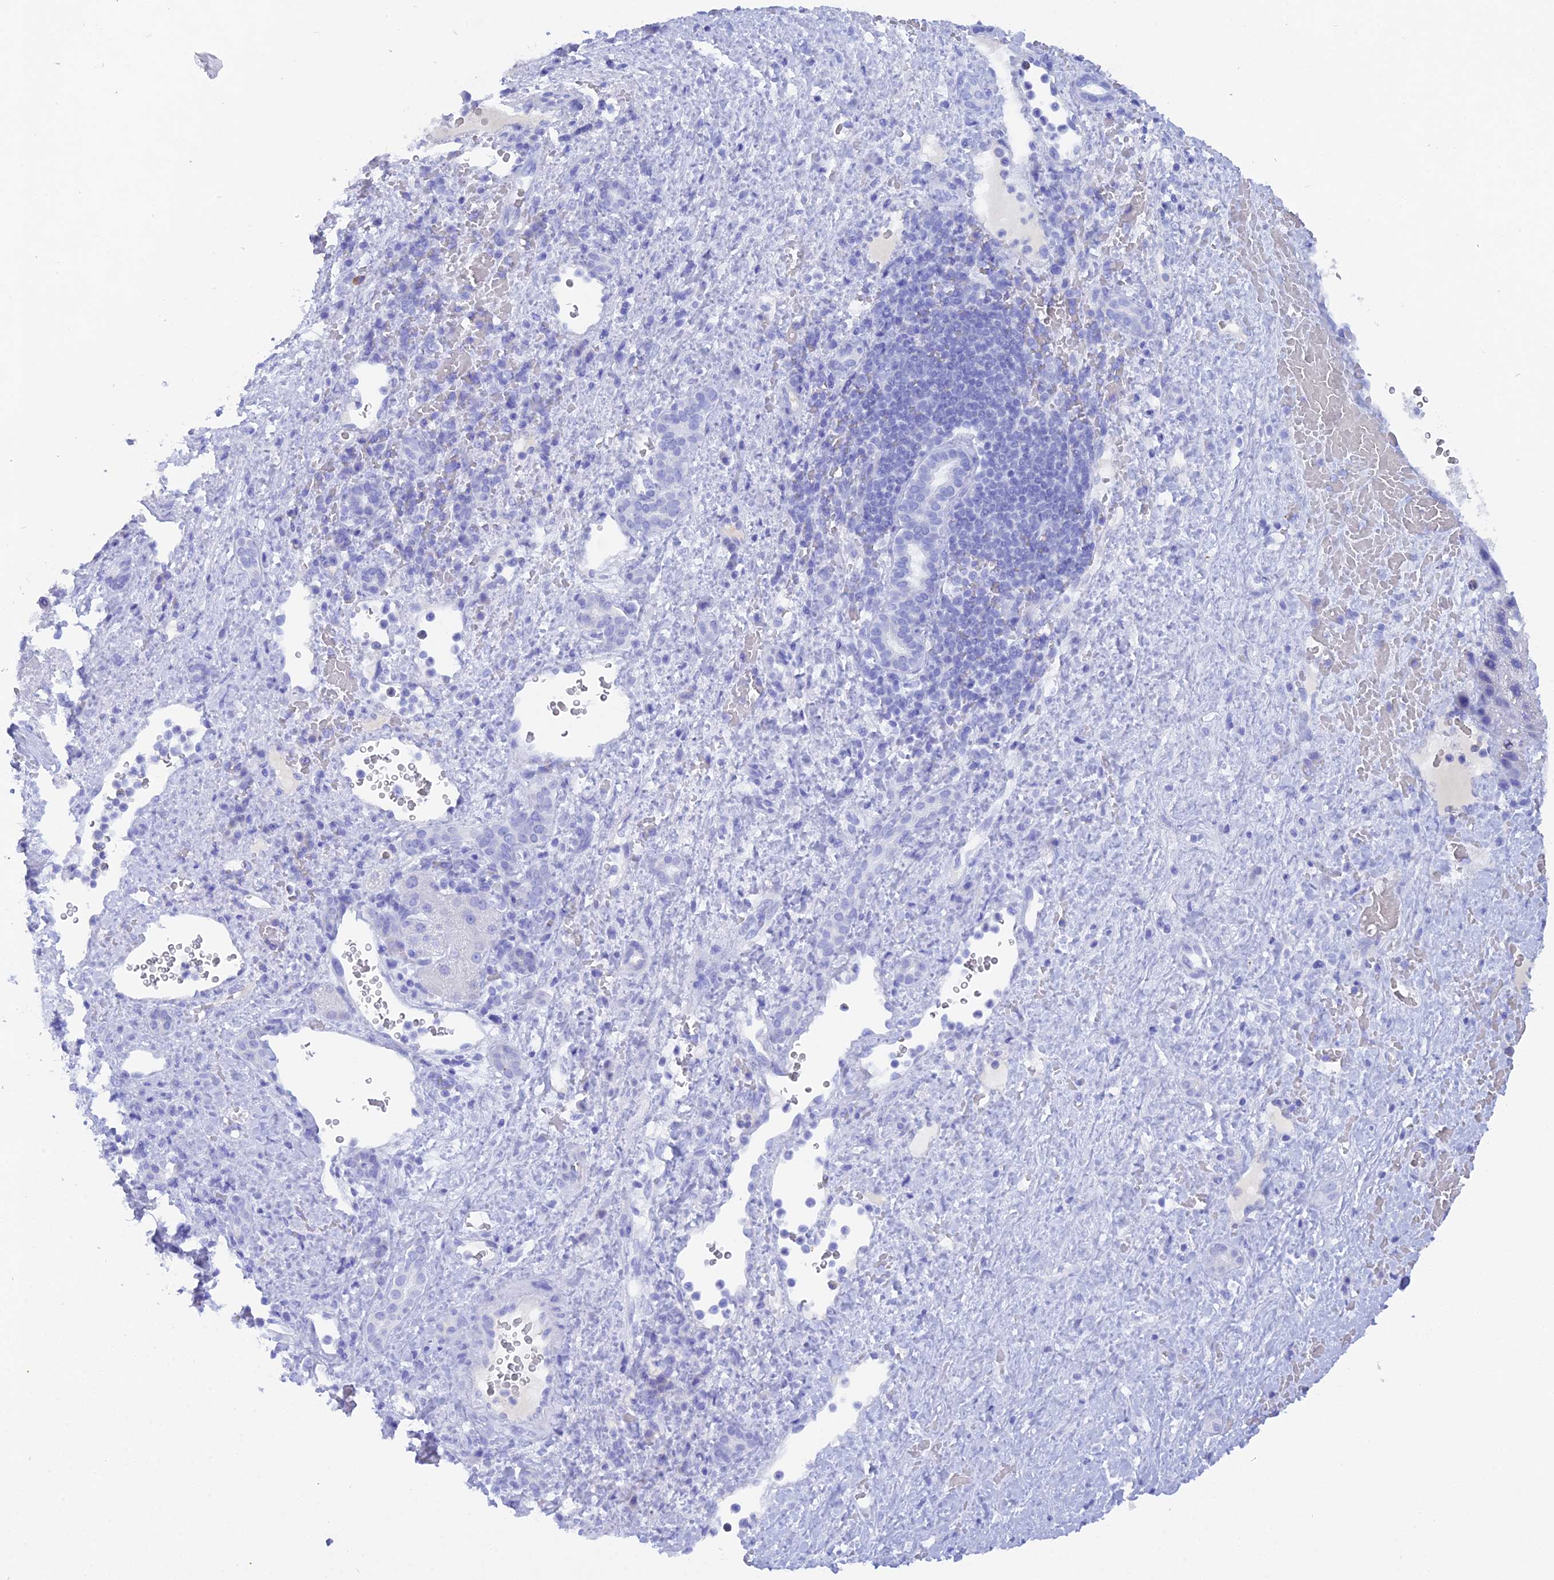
{"staining": {"intensity": "negative", "quantity": "none", "location": "none"}, "tissue": "liver cancer", "cell_type": "Tumor cells", "image_type": "cancer", "snomed": [{"axis": "morphology", "description": "Normal tissue, NOS"}, {"axis": "morphology", "description": "Carcinoma, Hepatocellular, NOS"}, {"axis": "topography", "description": "Liver"}], "caption": "Immunohistochemical staining of liver cancer demonstrates no significant staining in tumor cells. (Stains: DAB IHC with hematoxylin counter stain, Microscopy: brightfield microscopy at high magnification).", "gene": "REG1A", "patient": {"sex": "male", "age": 57}}